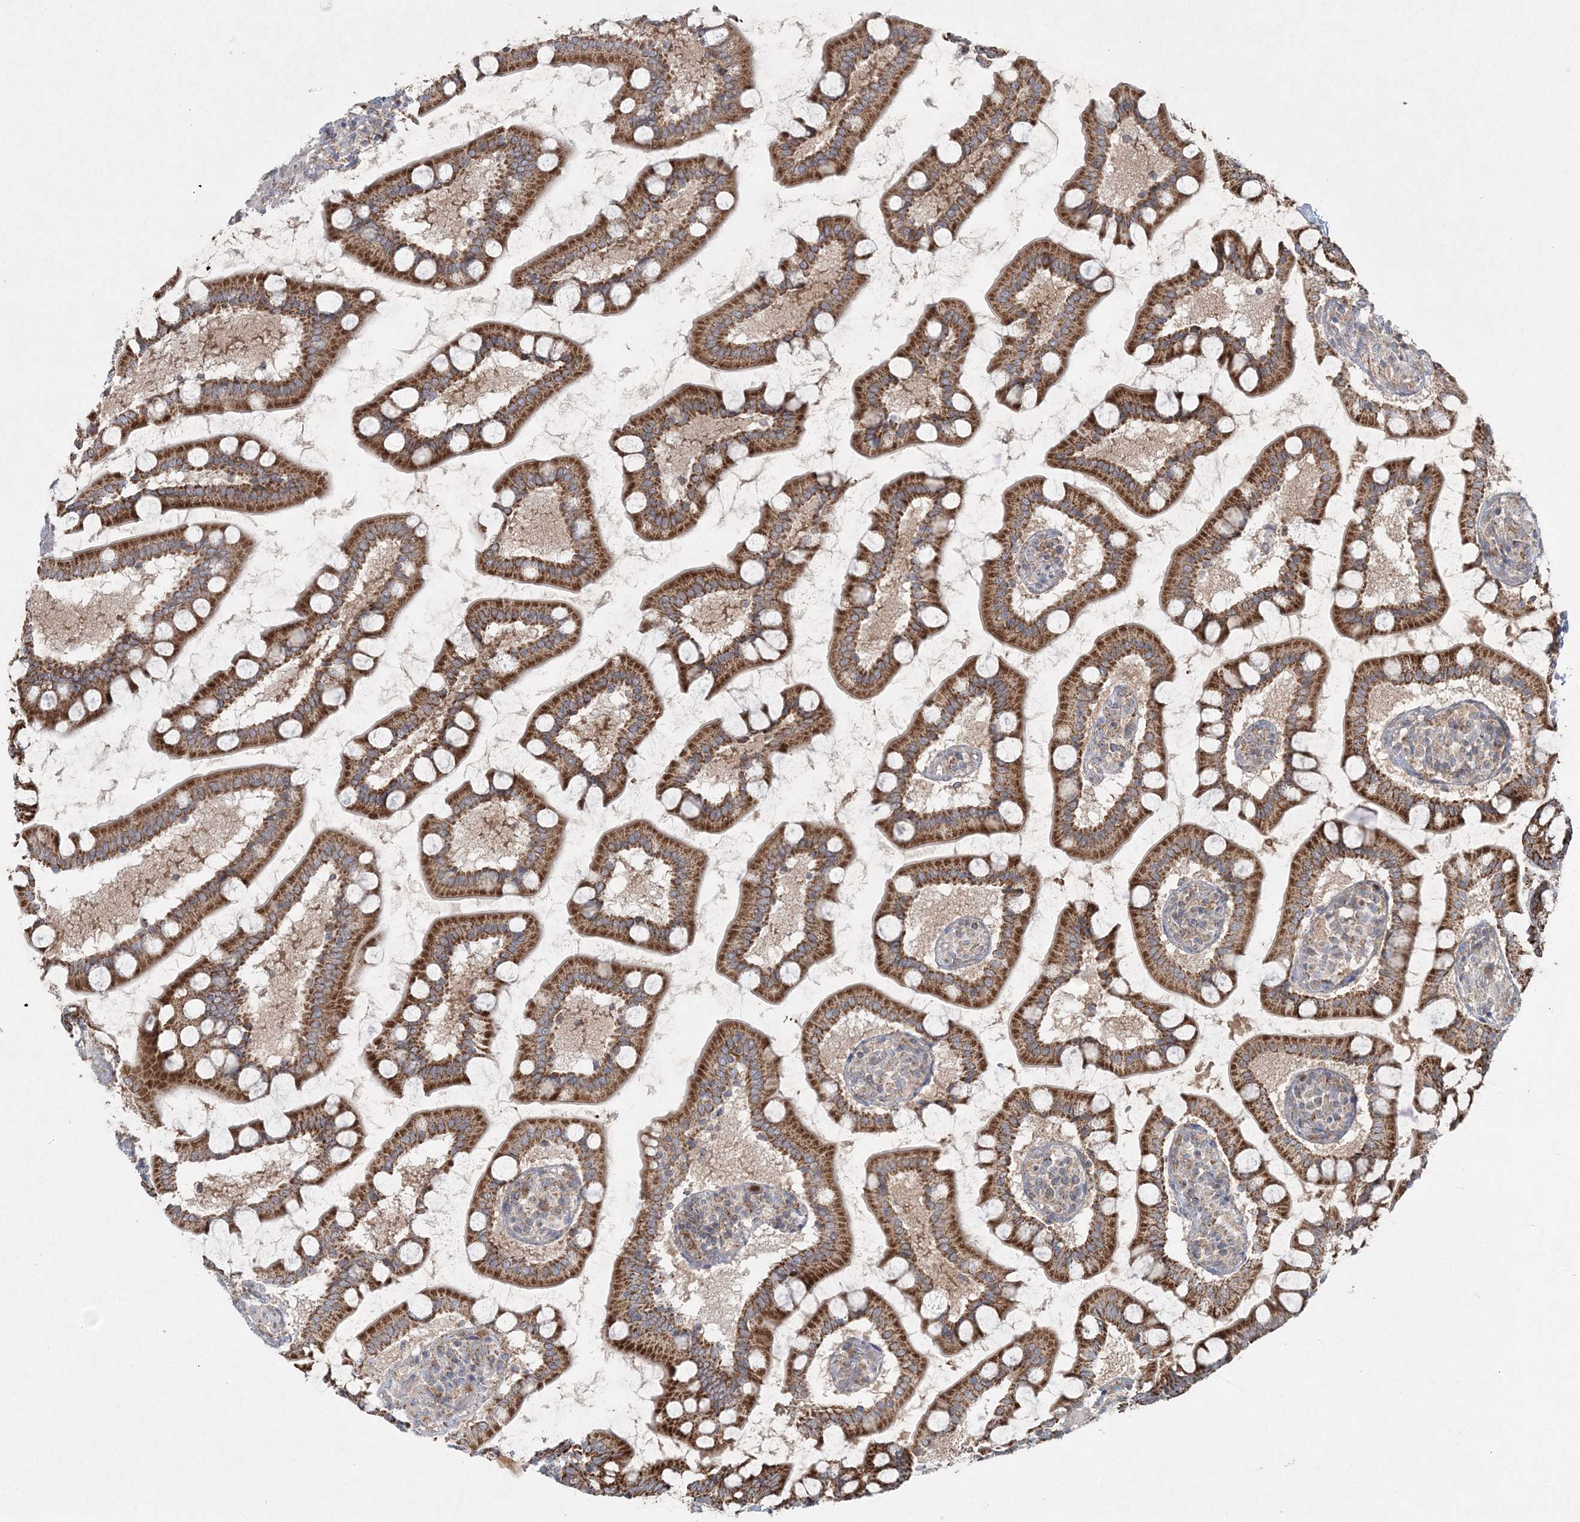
{"staining": {"intensity": "strong", "quantity": ">75%", "location": "cytoplasmic/membranous"}, "tissue": "small intestine", "cell_type": "Glandular cells", "image_type": "normal", "snomed": [{"axis": "morphology", "description": "Normal tissue, NOS"}, {"axis": "topography", "description": "Small intestine"}], "caption": "Immunohistochemical staining of unremarkable small intestine demonstrates >75% levels of strong cytoplasmic/membranous protein staining in about >75% of glandular cells.", "gene": "LRPPRC", "patient": {"sex": "male", "age": 41}}